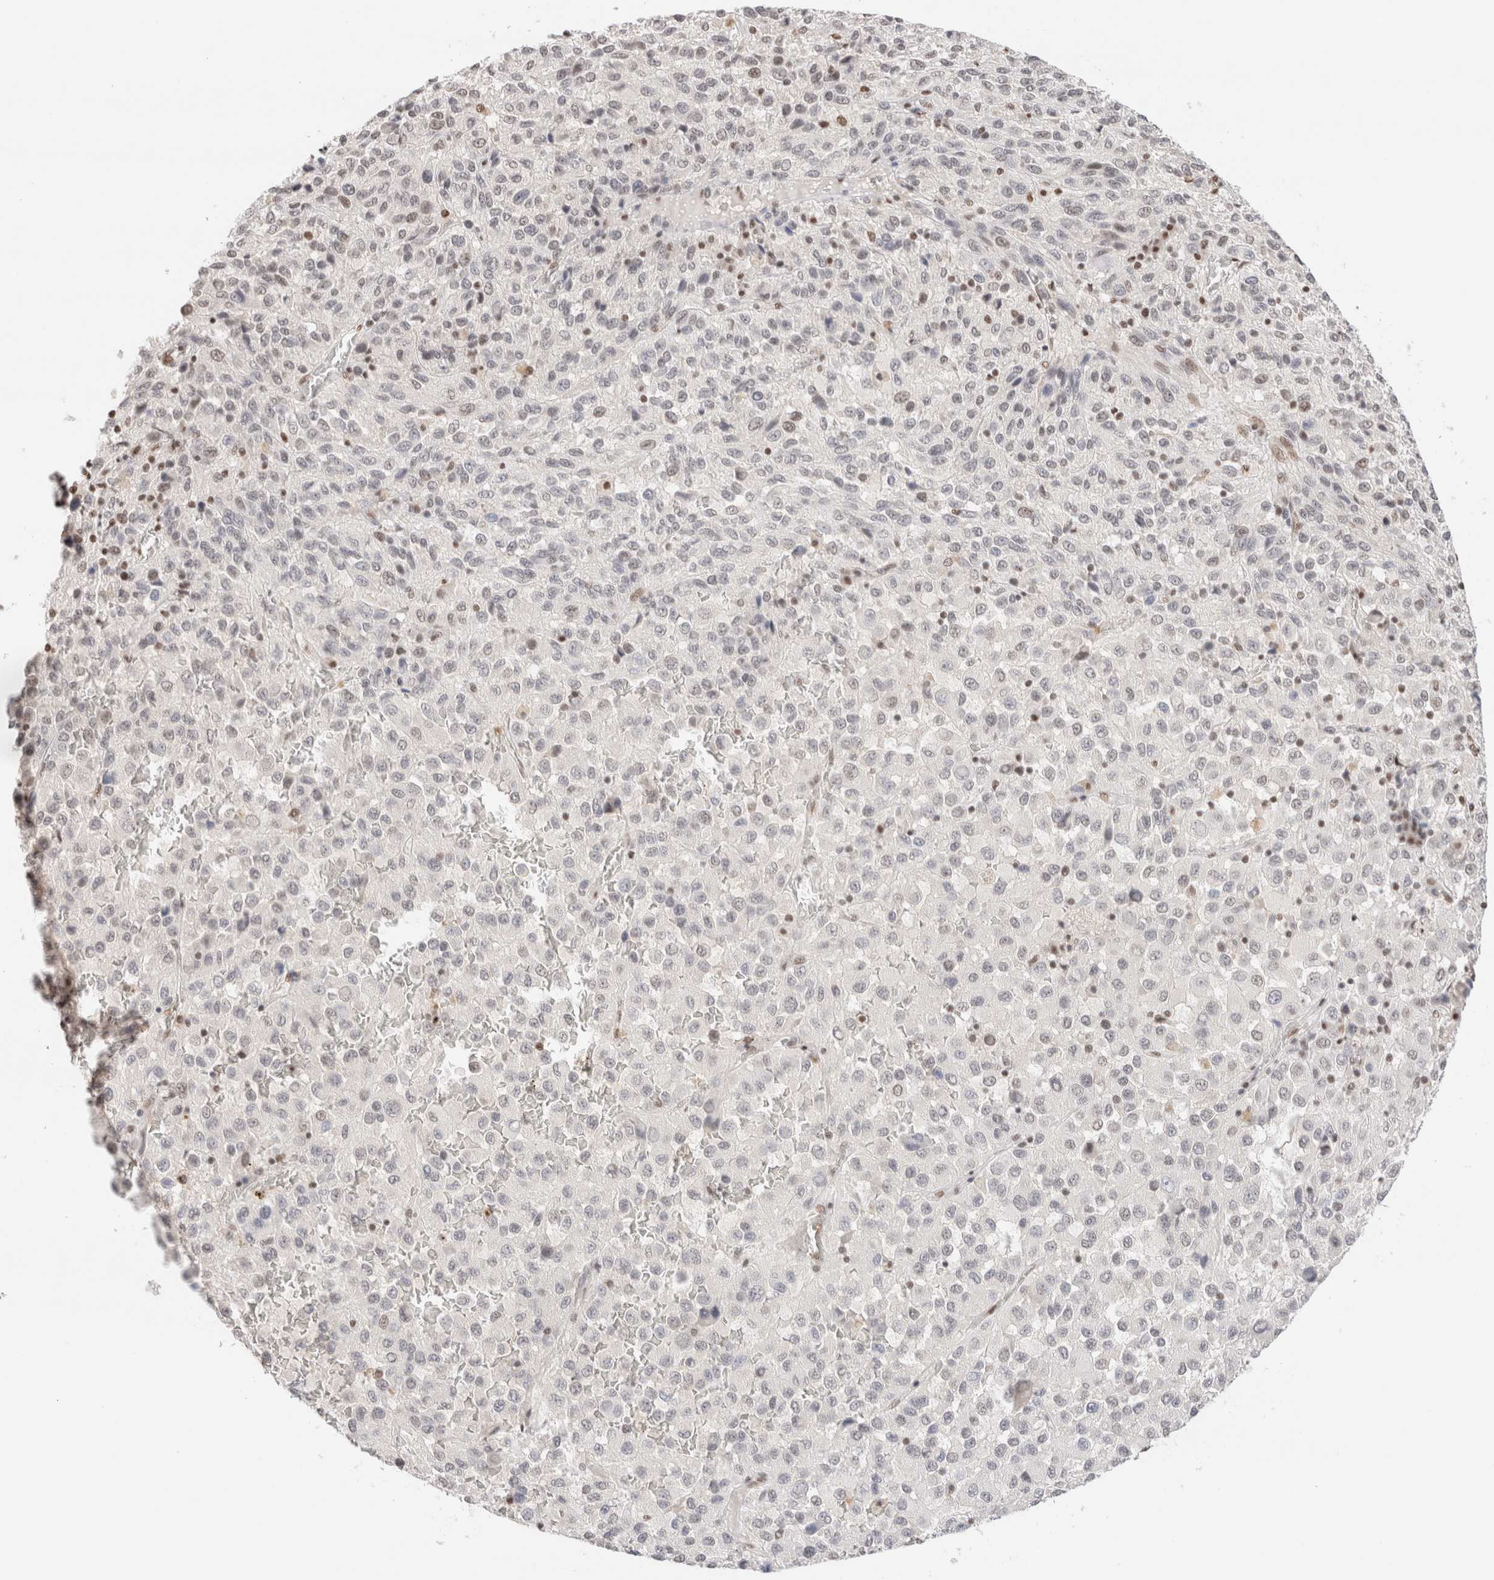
{"staining": {"intensity": "negative", "quantity": "none", "location": "none"}, "tissue": "melanoma", "cell_type": "Tumor cells", "image_type": "cancer", "snomed": [{"axis": "morphology", "description": "Malignant melanoma, Metastatic site"}, {"axis": "topography", "description": "Lung"}], "caption": "Tumor cells show no significant staining in melanoma.", "gene": "SUPT3H", "patient": {"sex": "male", "age": 64}}